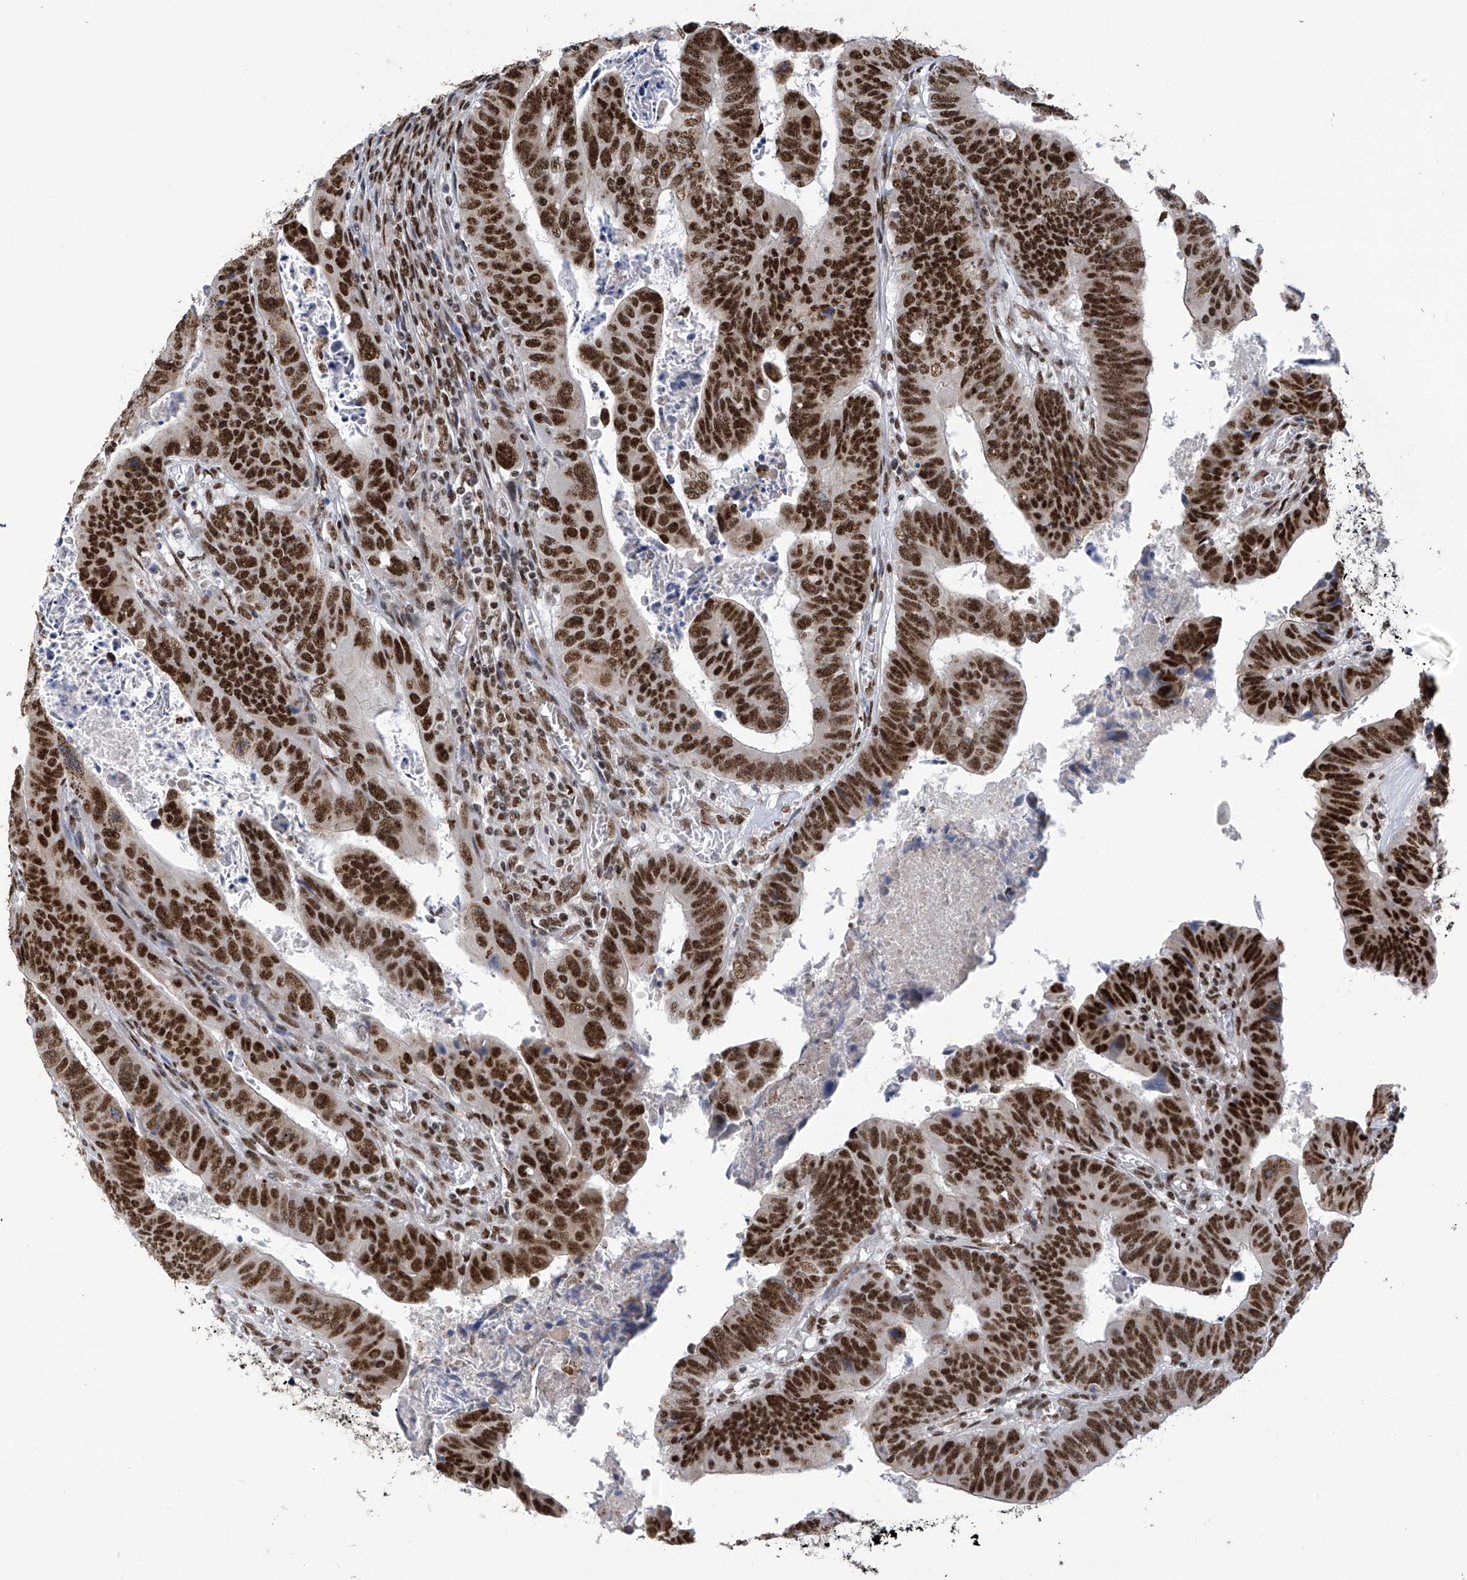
{"staining": {"intensity": "strong", "quantity": ">75%", "location": "nuclear"}, "tissue": "colorectal cancer", "cell_type": "Tumor cells", "image_type": "cancer", "snomed": [{"axis": "morphology", "description": "Normal tissue, NOS"}, {"axis": "morphology", "description": "Adenocarcinoma, NOS"}, {"axis": "topography", "description": "Rectum"}], "caption": "Immunohistochemistry image of neoplastic tissue: colorectal cancer (adenocarcinoma) stained using immunohistochemistry (IHC) exhibits high levels of strong protein expression localized specifically in the nuclear of tumor cells, appearing as a nuclear brown color.", "gene": "APLF", "patient": {"sex": "female", "age": 65}}